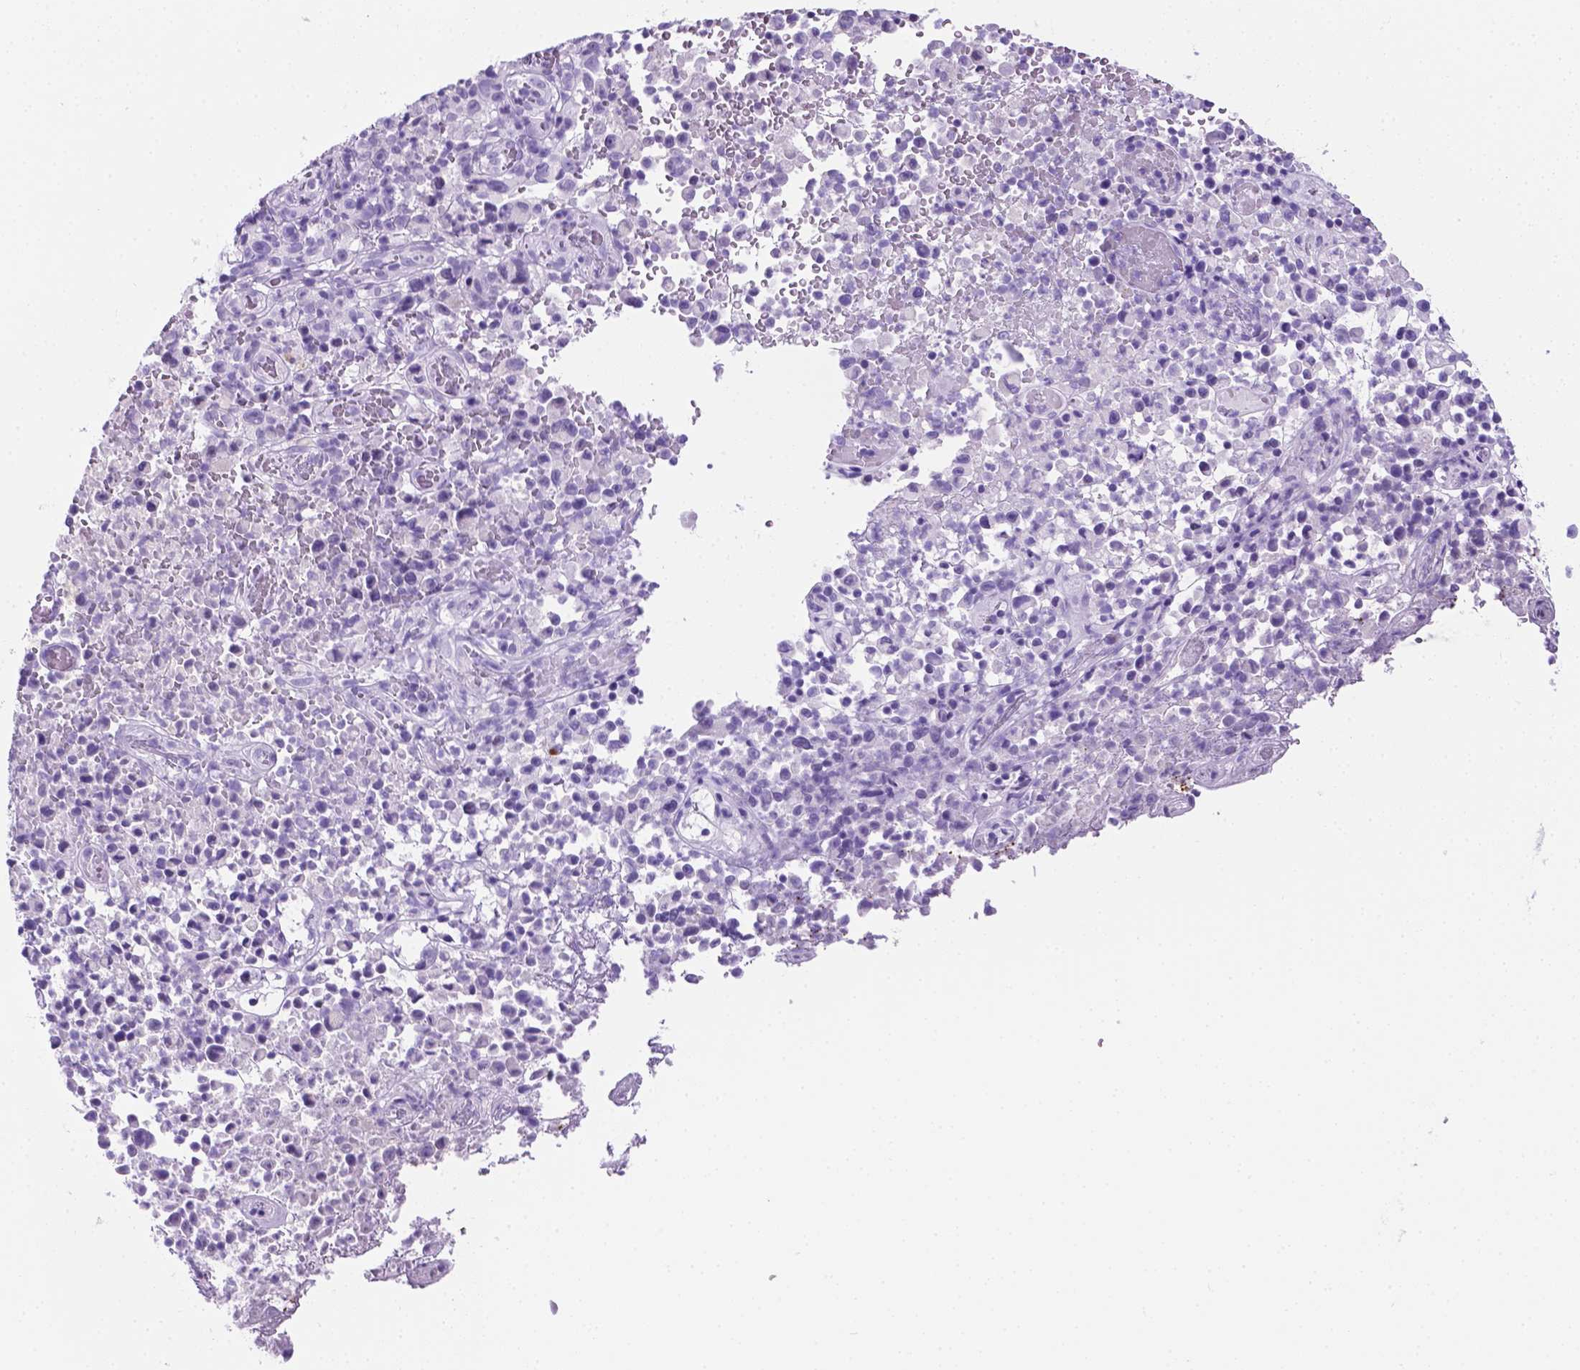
{"staining": {"intensity": "negative", "quantity": "none", "location": "none"}, "tissue": "melanoma", "cell_type": "Tumor cells", "image_type": "cancer", "snomed": [{"axis": "morphology", "description": "Malignant melanoma, NOS"}, {"axis": "topography", "description": "Skin"}], "caption": "A photomicrograph of melanoma stained for a protein demonstrates no brown staining in tumor cells.", "gene": "C17orf107", "patient": {"sex": "female", "age": 82}}